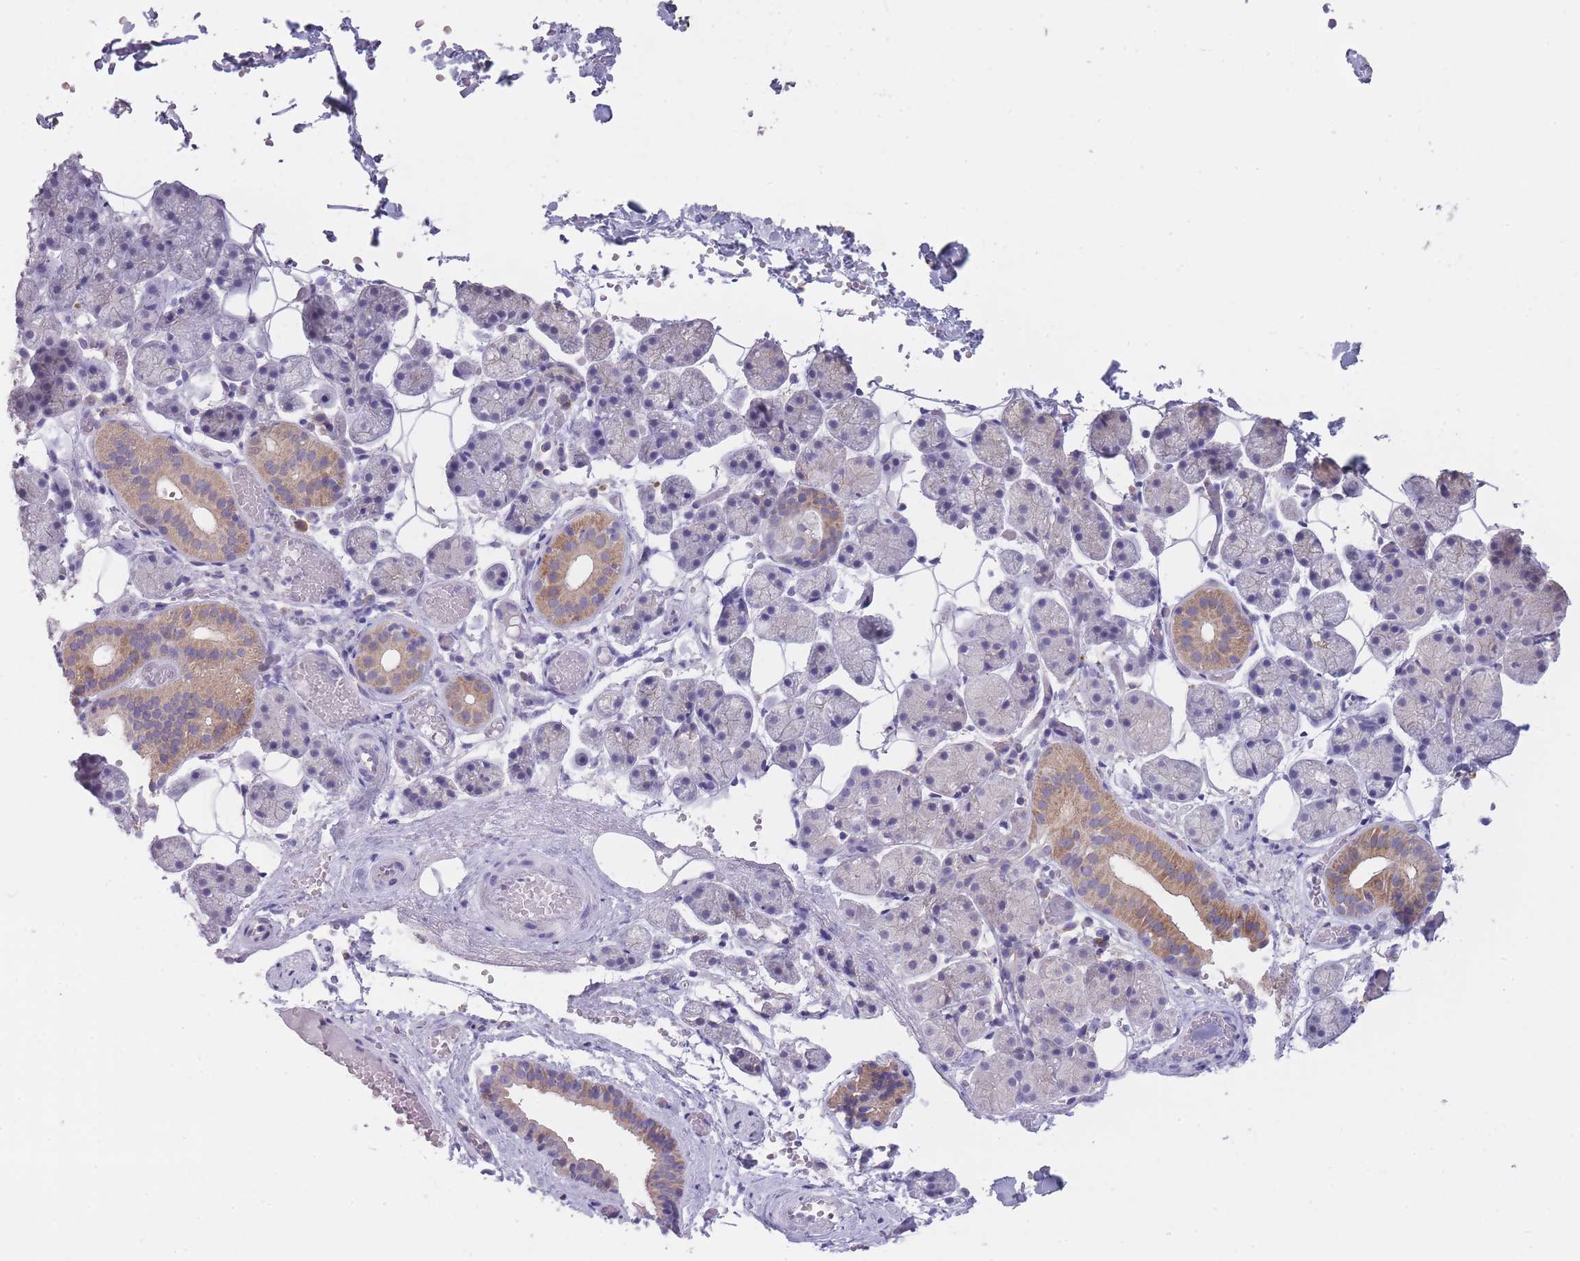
{"staining": {"intensity": "moderate", "quantity": "<25%", "location": "cytoplasmic/membranous"}, "tissue": "salivary gland", "cell_type": "Glandular cells", "image_type": "normal", "snomed": [{"axis": "morphology", "description": "Normal tissue, NOS"}, {"axis": "topography", "description": "Salivary gland"}], "caption": "Normal salivary gland shows moderate cytoplasmic/membranous expression in about <25% of glandular cells.", "gene": "DCANP1", "patient": {"sex": "female", "age": 33}}